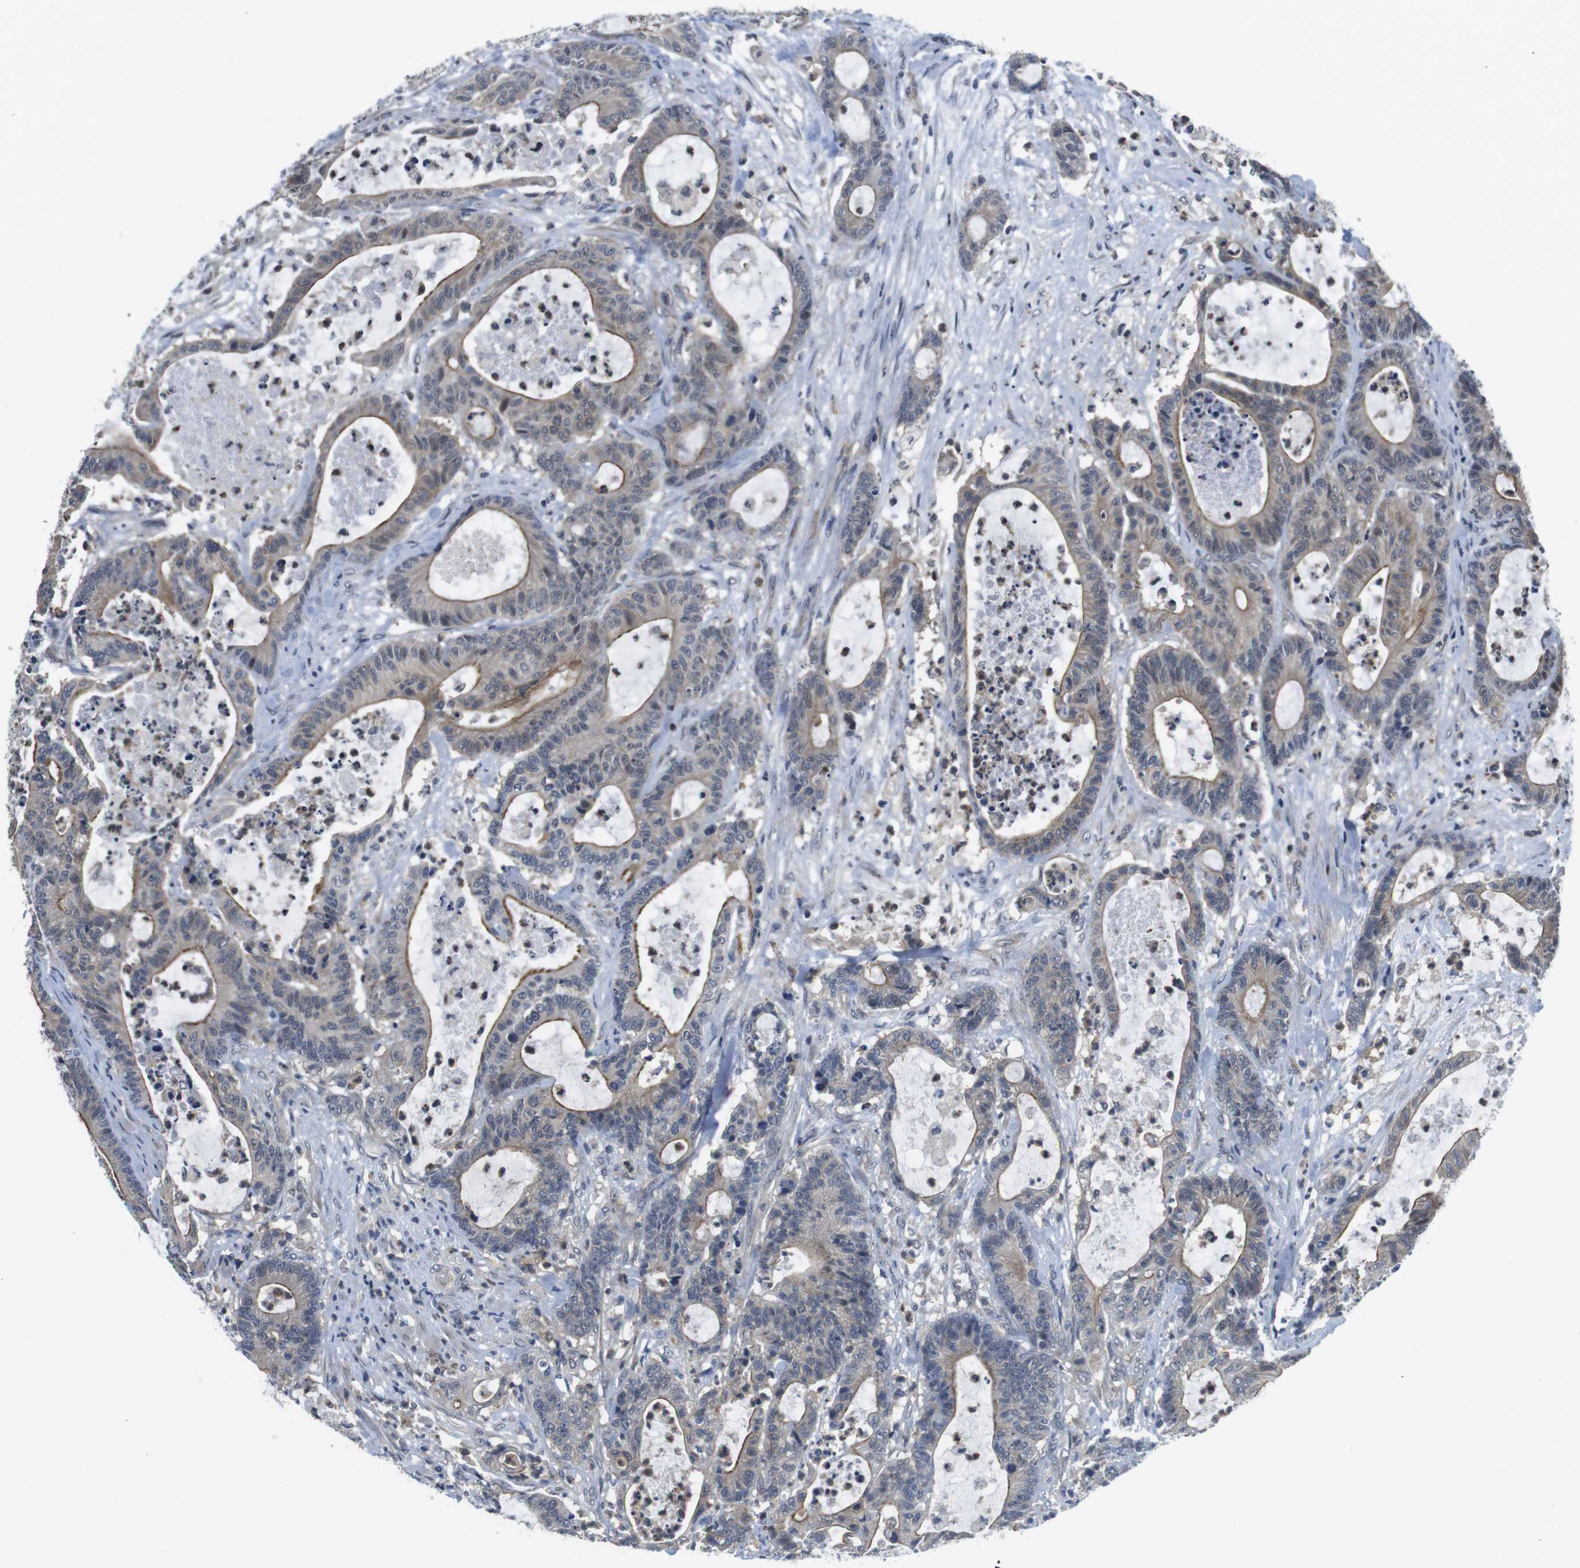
{"staining": {"intensity": "moderate", "quantity": "25%-75%", "location": "cytoplasmic/membranous"}, "tissue": "colorectal cancer", "cell_type": "Tumor cells", "image_type": "cancer", "snomed": [{"axis": "morphology", "description": "Adenocarcinoma, NOS"}, {"axis": "topography", "description": "Colon"}], "caption": "Brown immunohistochemical staining in human colorectal cancer (adenocarcinoma) shows moderate cytoplasmic/membranous positivity in approximately 25%-75% of tumor cells.", "gene": "FADD", "patient": {"sex": "female", "age": 84}}